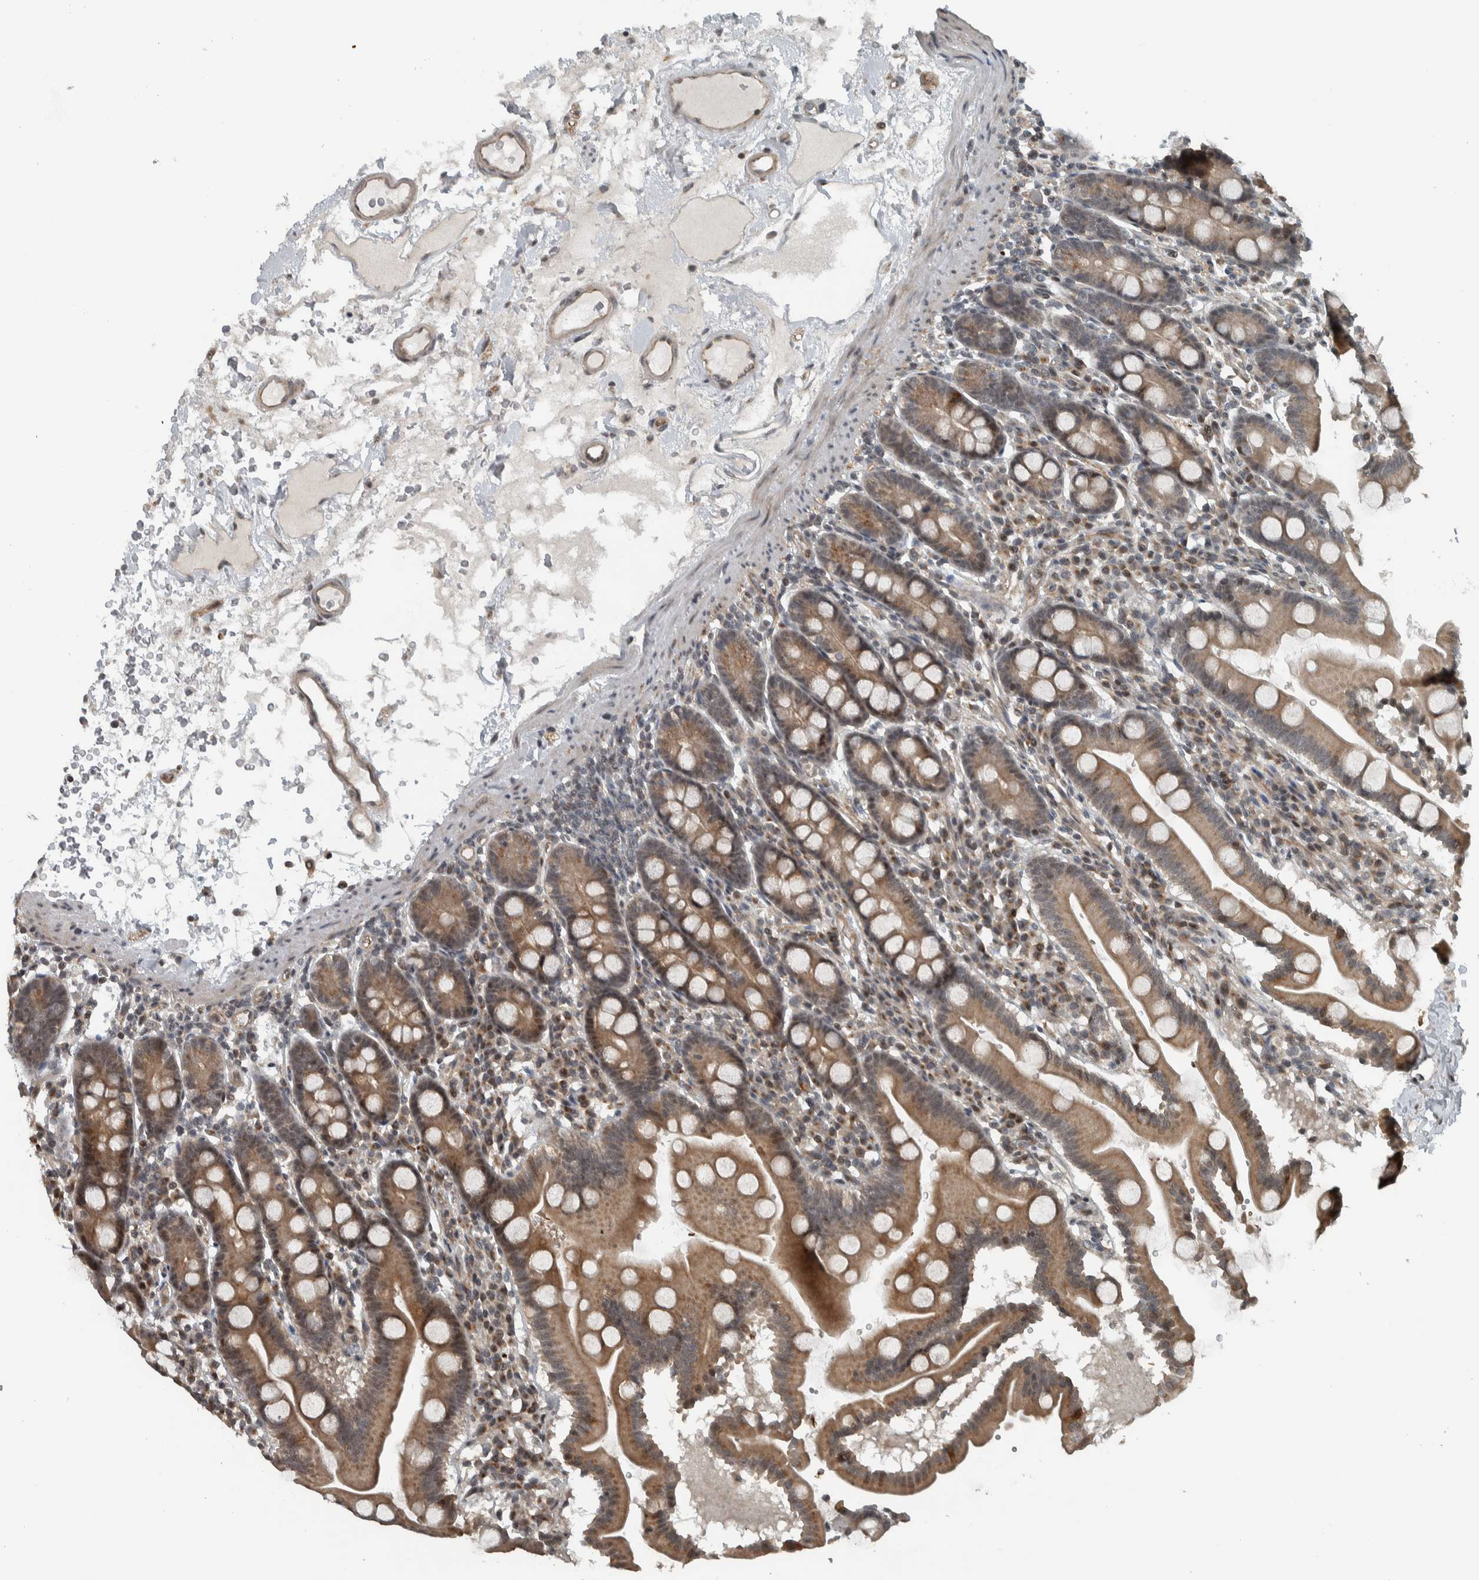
{"staining": {"intensity": "moderate", "quantity": ">75%", "location": "cytoplasmic/membranous"}, "tissue": "duodenum", "cell_type": "Glandular cells", "image_type": "normal", "snomed": [{"axis": "morphology", "description": "Normal tissue, NOS"}, {"axis": "topography", "description": "Duodenum"}], "caption": "Protein expression by immunohistochemistry reveals moderate cytoplasmic/membranous expression in approximately >75% of glandular cells in benign duodenum. The staining is performed using DAB brown chromogen to label protein expression. The nuclei are counter-stained blue using hematoxylin.", "gene": "NAPG", "patient": {"sex": "male", "age": 50}}